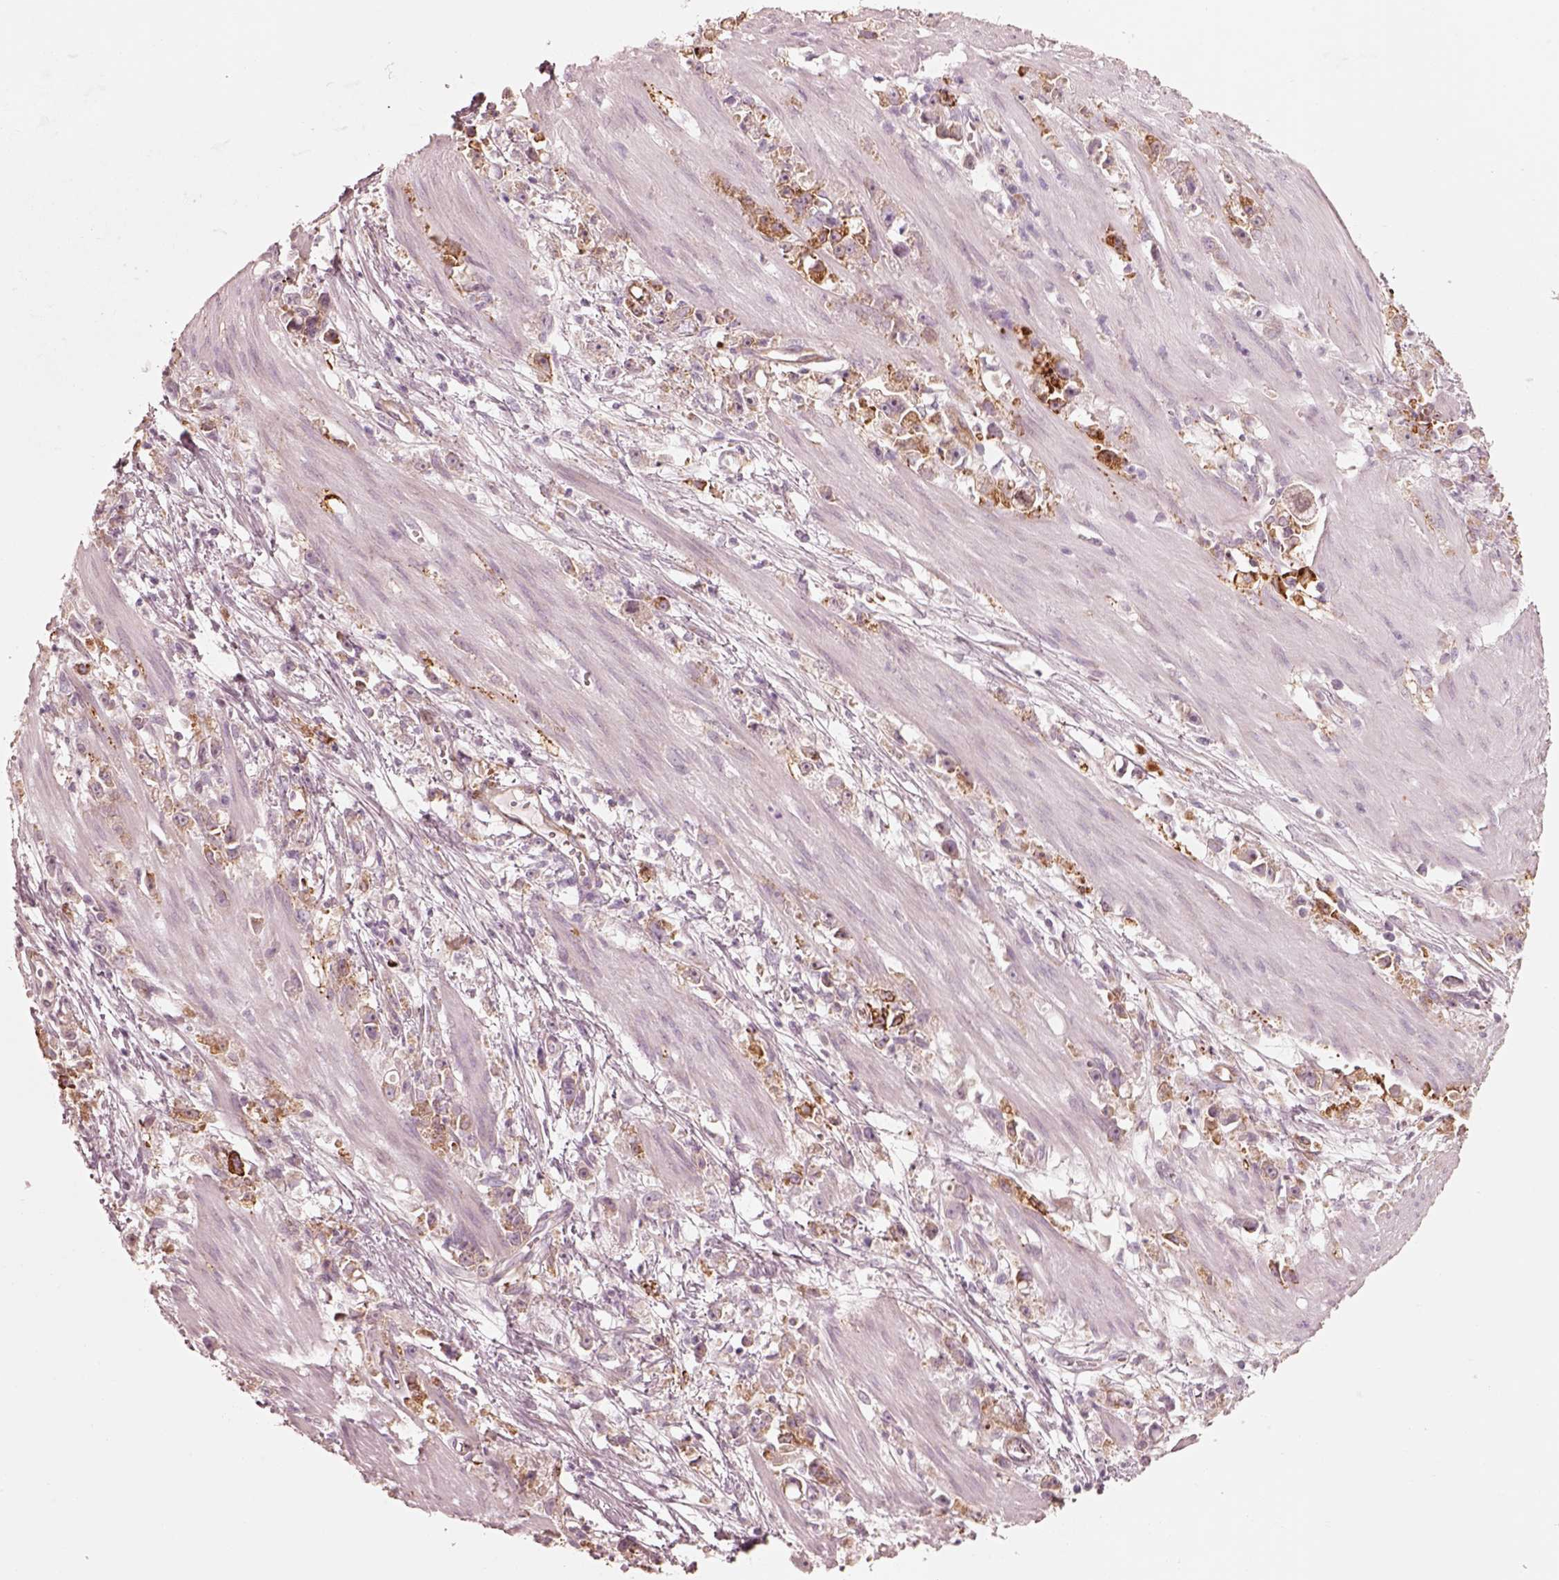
{"staining": {"intensity": "moderate", "quantity": "<25%", "location": "cytoplasmic/membranous"}, "tissue": "stomach cancer", "cell_type": "Tumor cells", "image_type": "cancer", "snomed": [{"axis": "morphology", "description": "Adenocarcinoma, NOS"}, {"axis": "topography", "description": "Stomach"}], "caption": "An image showing moderate cytoplasmic/membranous staining in about <25% of tumor cells in stomach cancer (adenocarcinoma), as visualized by brown immunohistochemical staining.", "gene": "RAB3C", "patient": {"sex": "female", "age": 59}}